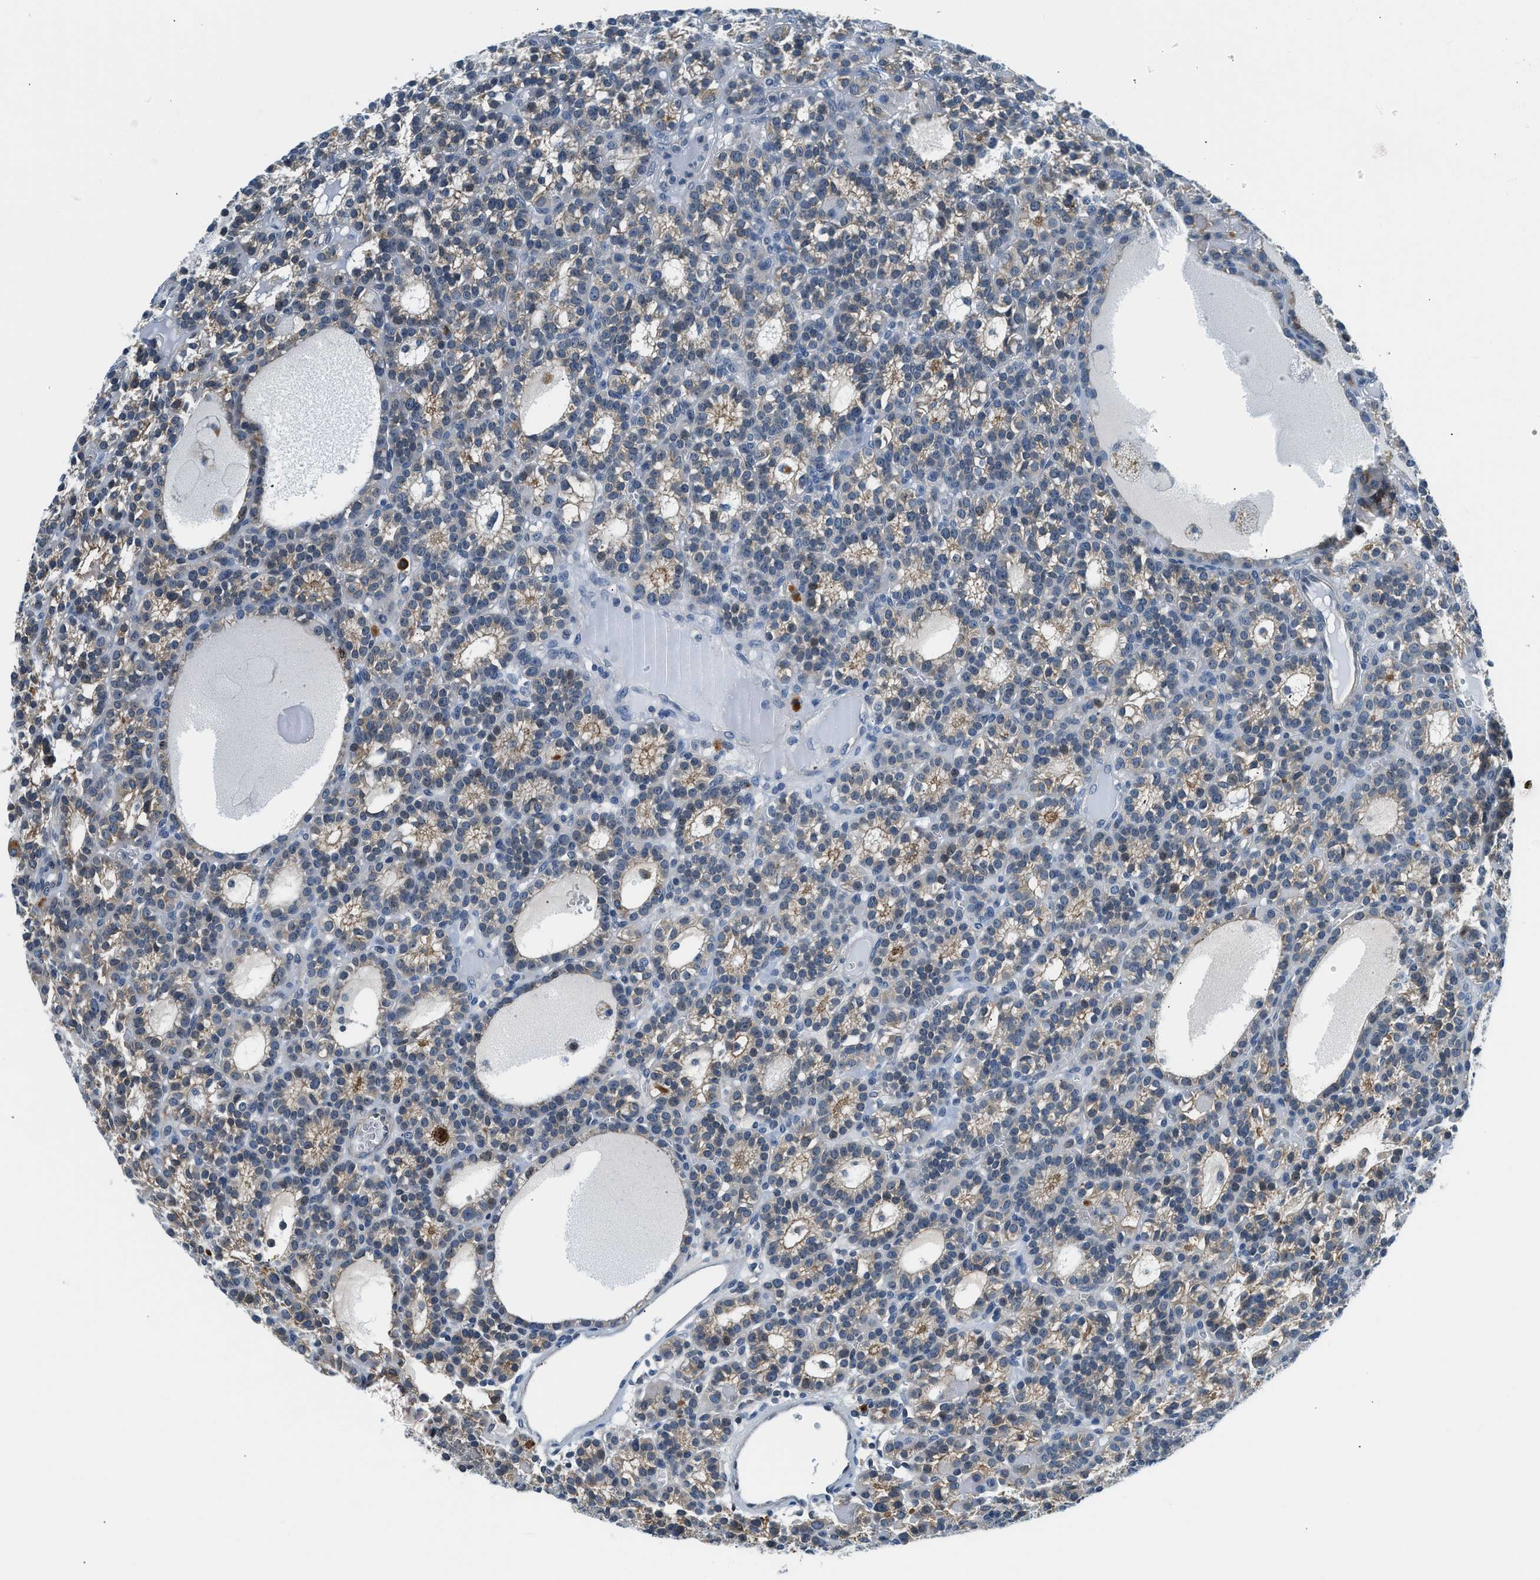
{"staining": {"intensity": "moderate", "quantity": "25%-75%", "location": "cytoplasmic/membranous,nuclear"}, "tissue": "parathyroid gland", "cell_type": "Glandular cells", "image_type": "normal", "snomed": [{"axis": "morphology", "description": "Normal tissue, NOS"}, {"axis": "morphology", "description": "Adenoma, NOS"}, {"axis": "topography", "description": "Parathyroid gland"}], "caption": "An immunohistochemistry (IHC) micrograph of unremarkable tissue is shown. Protein staining in brown shows moderate cytoplasmic/membranous,nuclear positivity in parathyroid gland within glandular cells. Using DAB (3,3'-diaminobenzidine) (brown) and hematoxylin (blue) stains, captured at high magnification using brightfield microscopy.", "gene": "CBLB", "patient": {"sex": "female", "age": 58}}